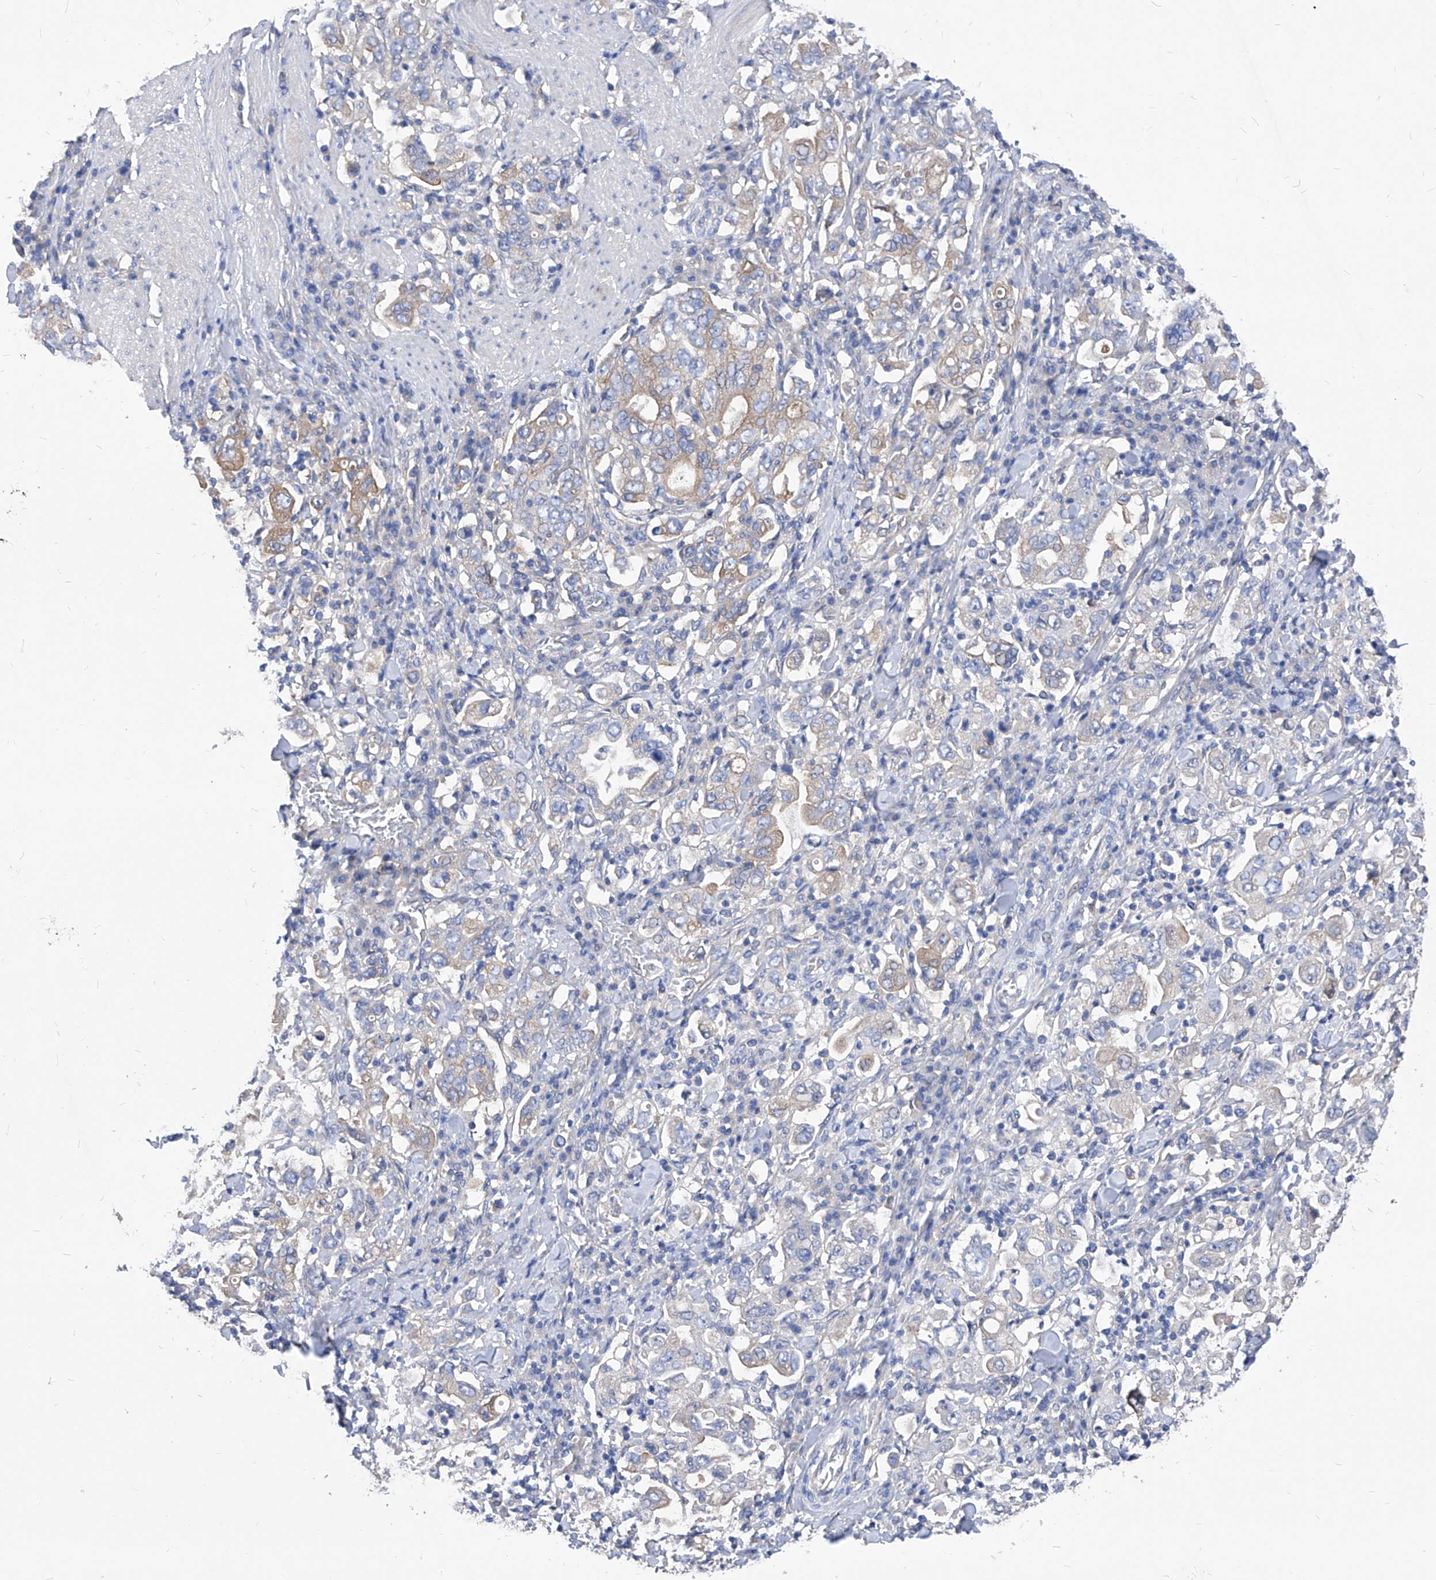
{"staining": {"intensity": "weak", "quantity": "<25%", "location": "cytoplasmic/membranous"}, "tissue": "stomach cancer", "cell_type": "Tumor cells", "image_type": "cancer", "snomed": [{"axis": "morphology", "description": "Adenocarcinoma, NOS"}, {"axis": "topography", "description": "Stomach, upper"}], "caption": "Tumor cells are negative for protein expression in human stomach adenocarcinoma.", "gene": "XPNPEP1", "patient": {"sex": "male", "age": 62}}